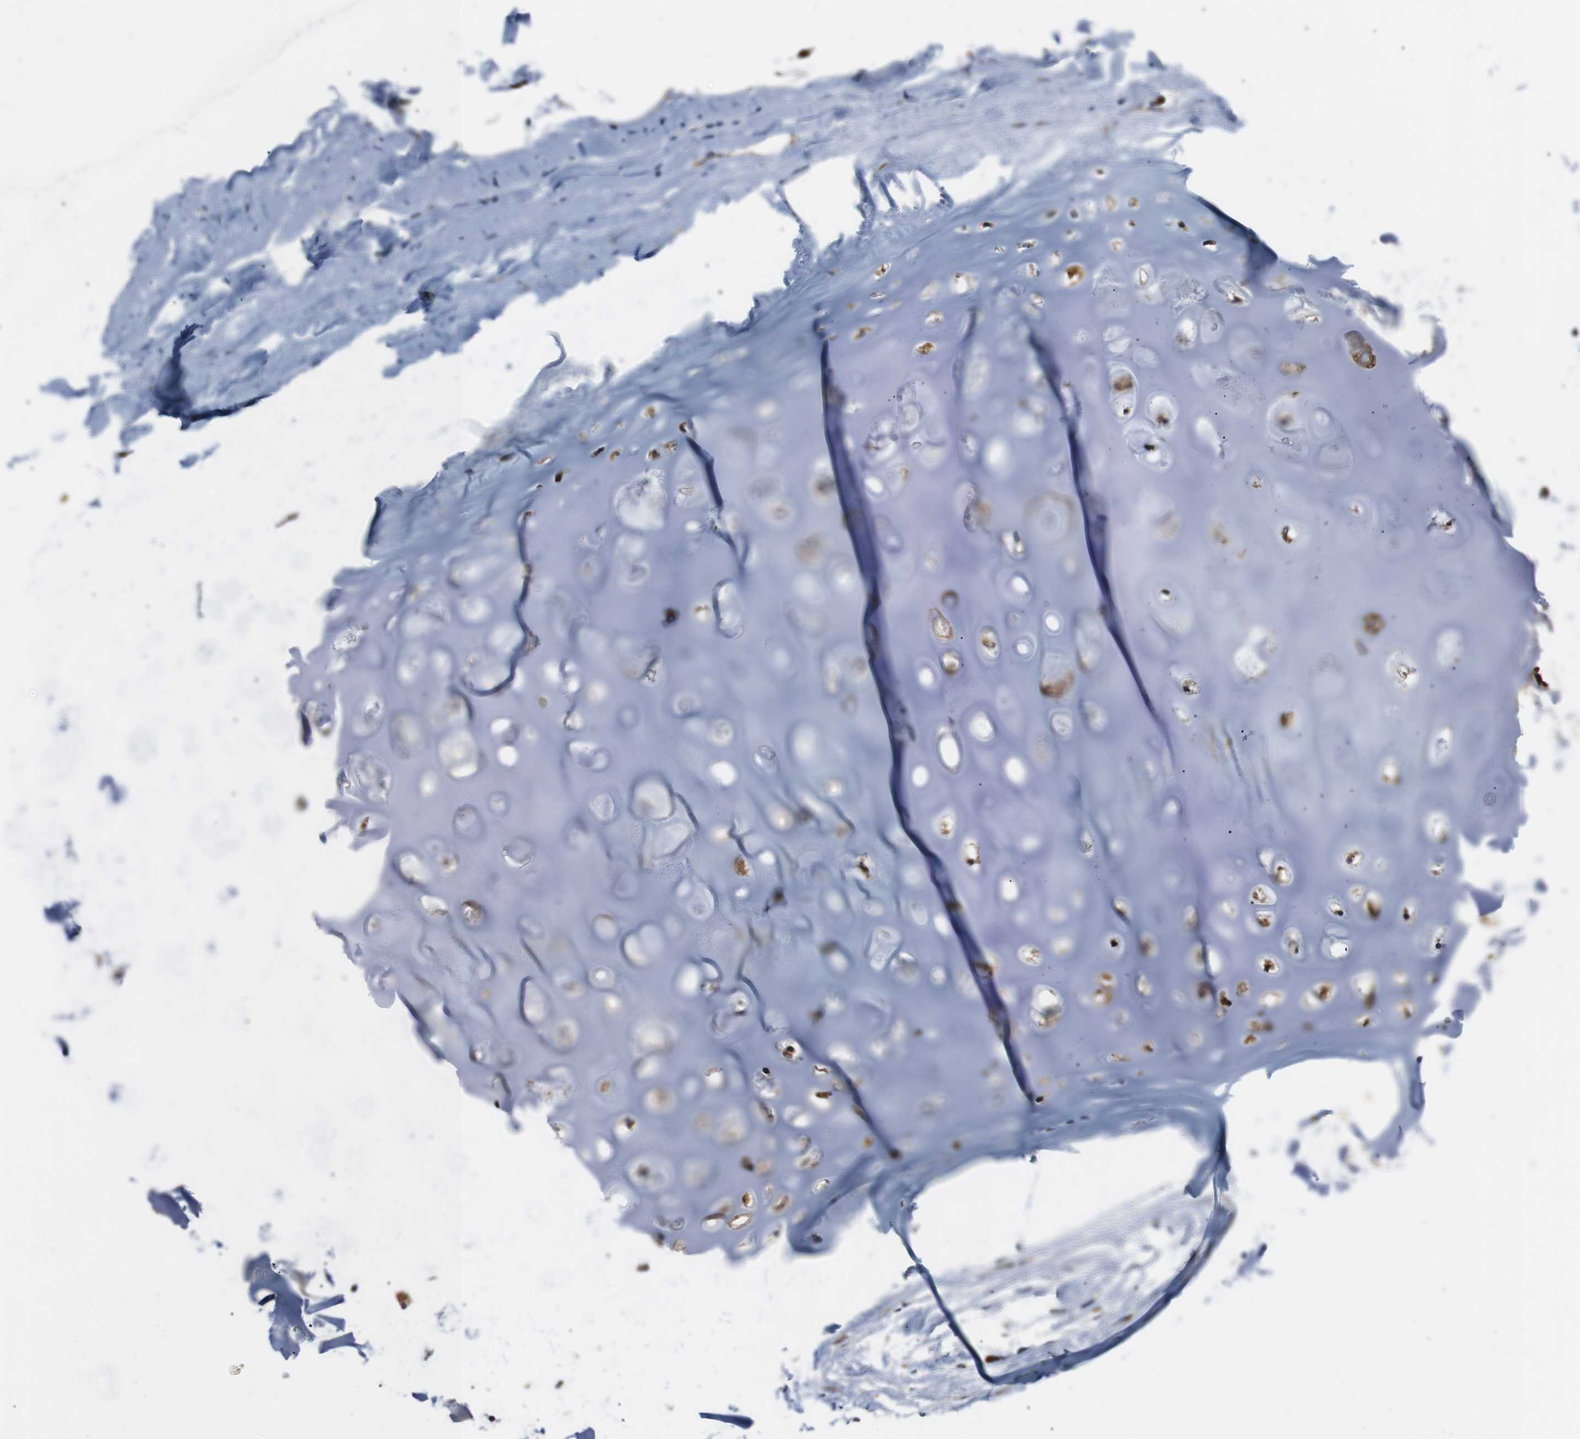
{"staining": {"intensity": "strong", "quantity": ">75%", "location": "cytoplasmic/membranous"}, "tissue": "adipose tissue", "cell_type": "Adipocytes", "image_type": "normal", "snomed": [{"axis": "morphology", "description": "Normal tissue, NOS"}, {"axis": "topography", "description": "Bronchus"}], "caption": "This image demonstrates IHC staining of unremarkable human adipose tissue, with high strong cytoplasmic/membranous expression in approximately >75% of adipocytes.", "gene": "EIF4A2", "patient": {"sex": "female", "age": 73}}